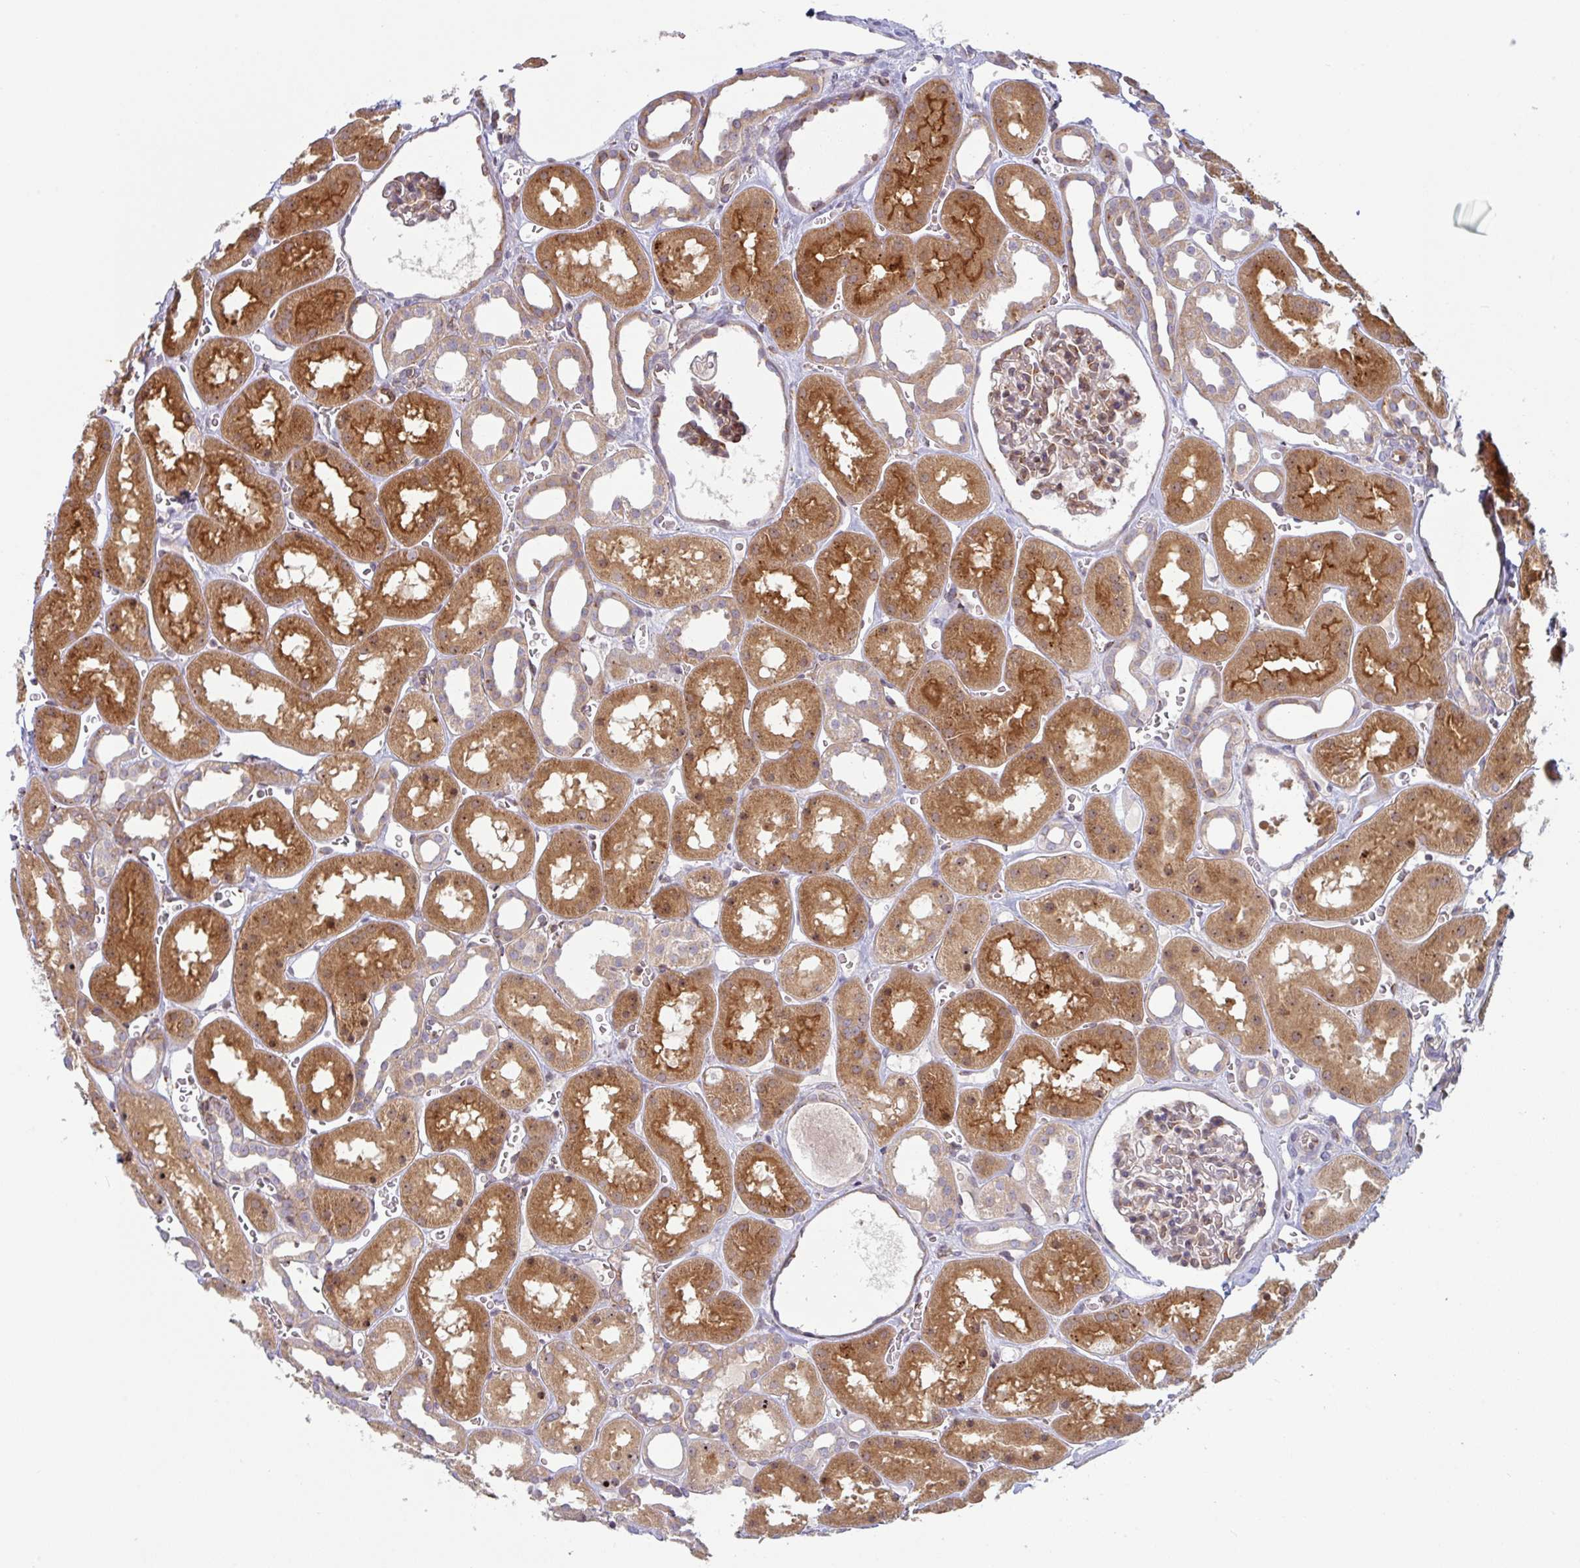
{"staining": {"intensity": "weak", "quantity": "25%-75%", "location": "cytoplasmic/membranous"}, "tissue": "kidney", "cell_type": "Cells in glomeruli", "image_type": "normal", "snomed": [{"axis": "morphology", "description": "Normal tissue, NOS"}, {"axis": "topography", "description": "Kidney"}], "caption": "Brown immunohistochemical staining in unremarkable kidney shows weak cytoplasmic/membranous positivity in approximately 25%-75% of cells in glomeruli.", "gene": "RIT1", "patient": {"sex": "female", "age": 41}}